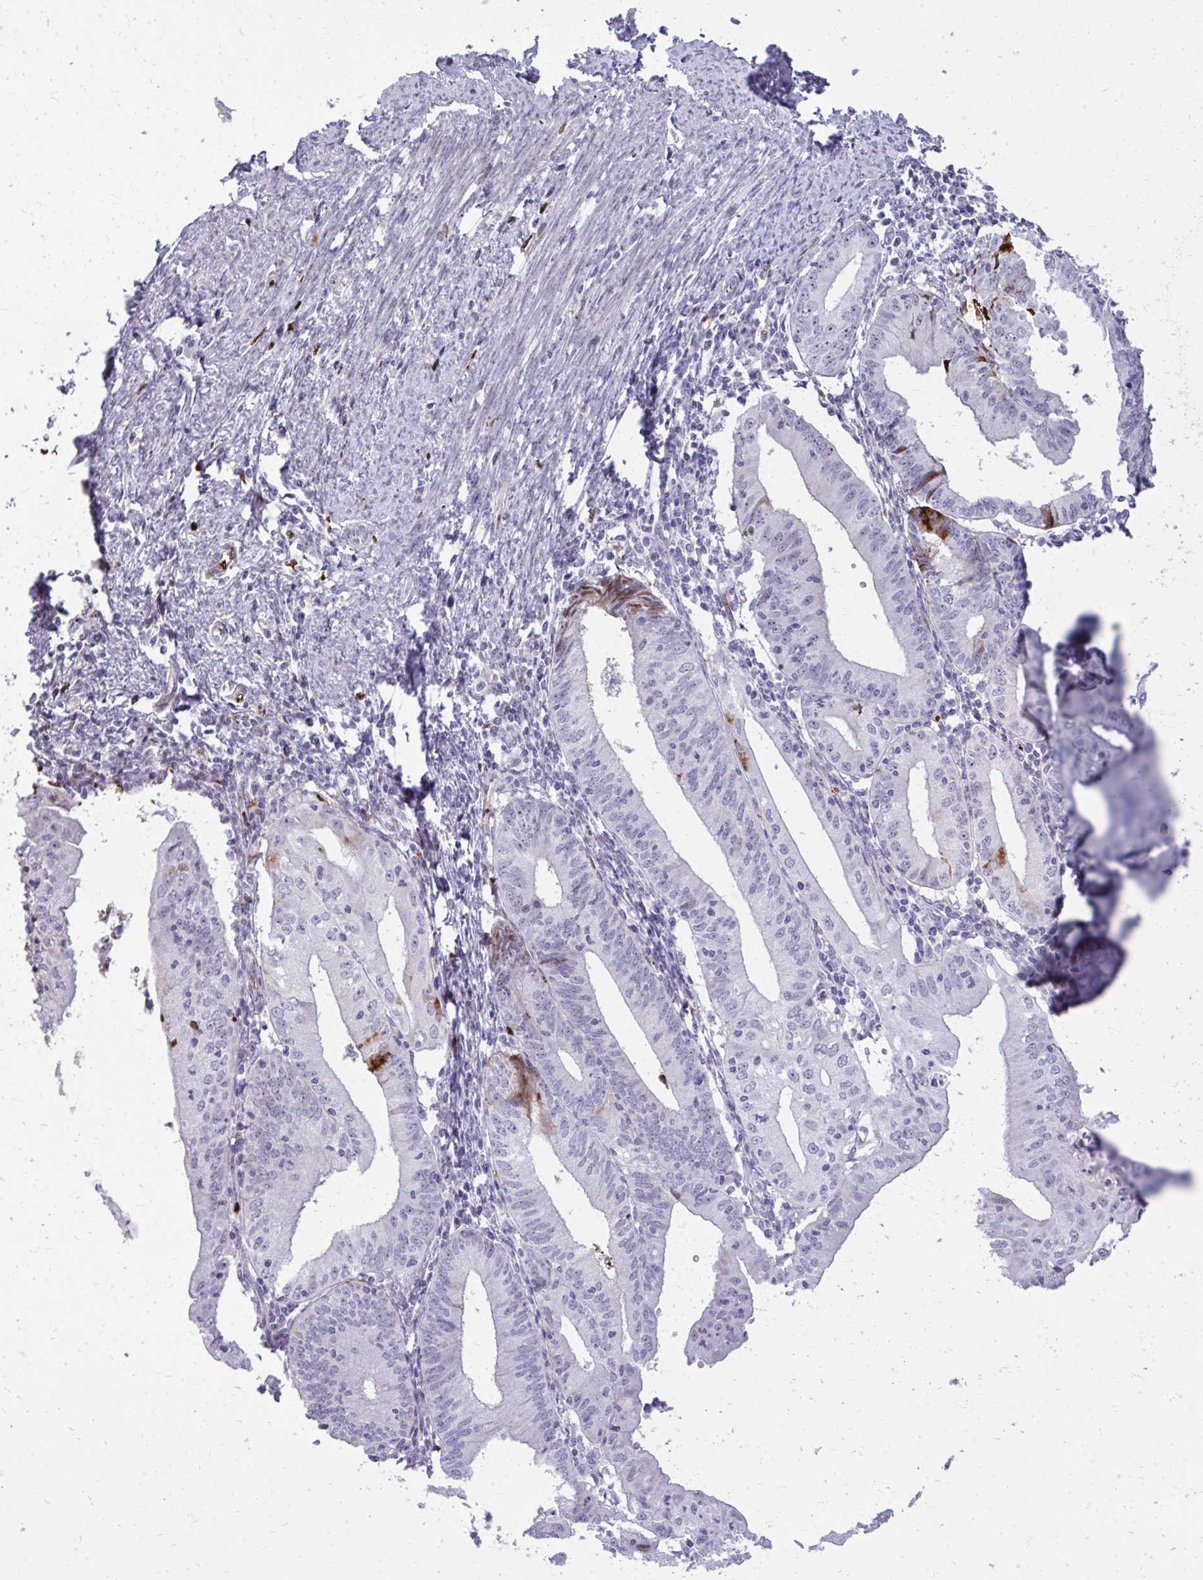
{"staining": {"intensity": "negative", "quantity": "none", "location": "none"}, "tissue": "endometrial cancer", "cell_type": "Tumor cells", "image_type": "cancer", "snomed": [{"axis": "morphology", "description": "Adenocarcinoma, NOS"}, {"axis": "topography", "description": "Endometrium"}], "caption": "High power microscopy photomicrograph of an immunohistochemistry histopathology image of endometrial cancer (adenocarcinoma), revealing no significant positivity in tumor cells.", "gene": "DLX4", "patient": {"sex": "female", "age": 60}}